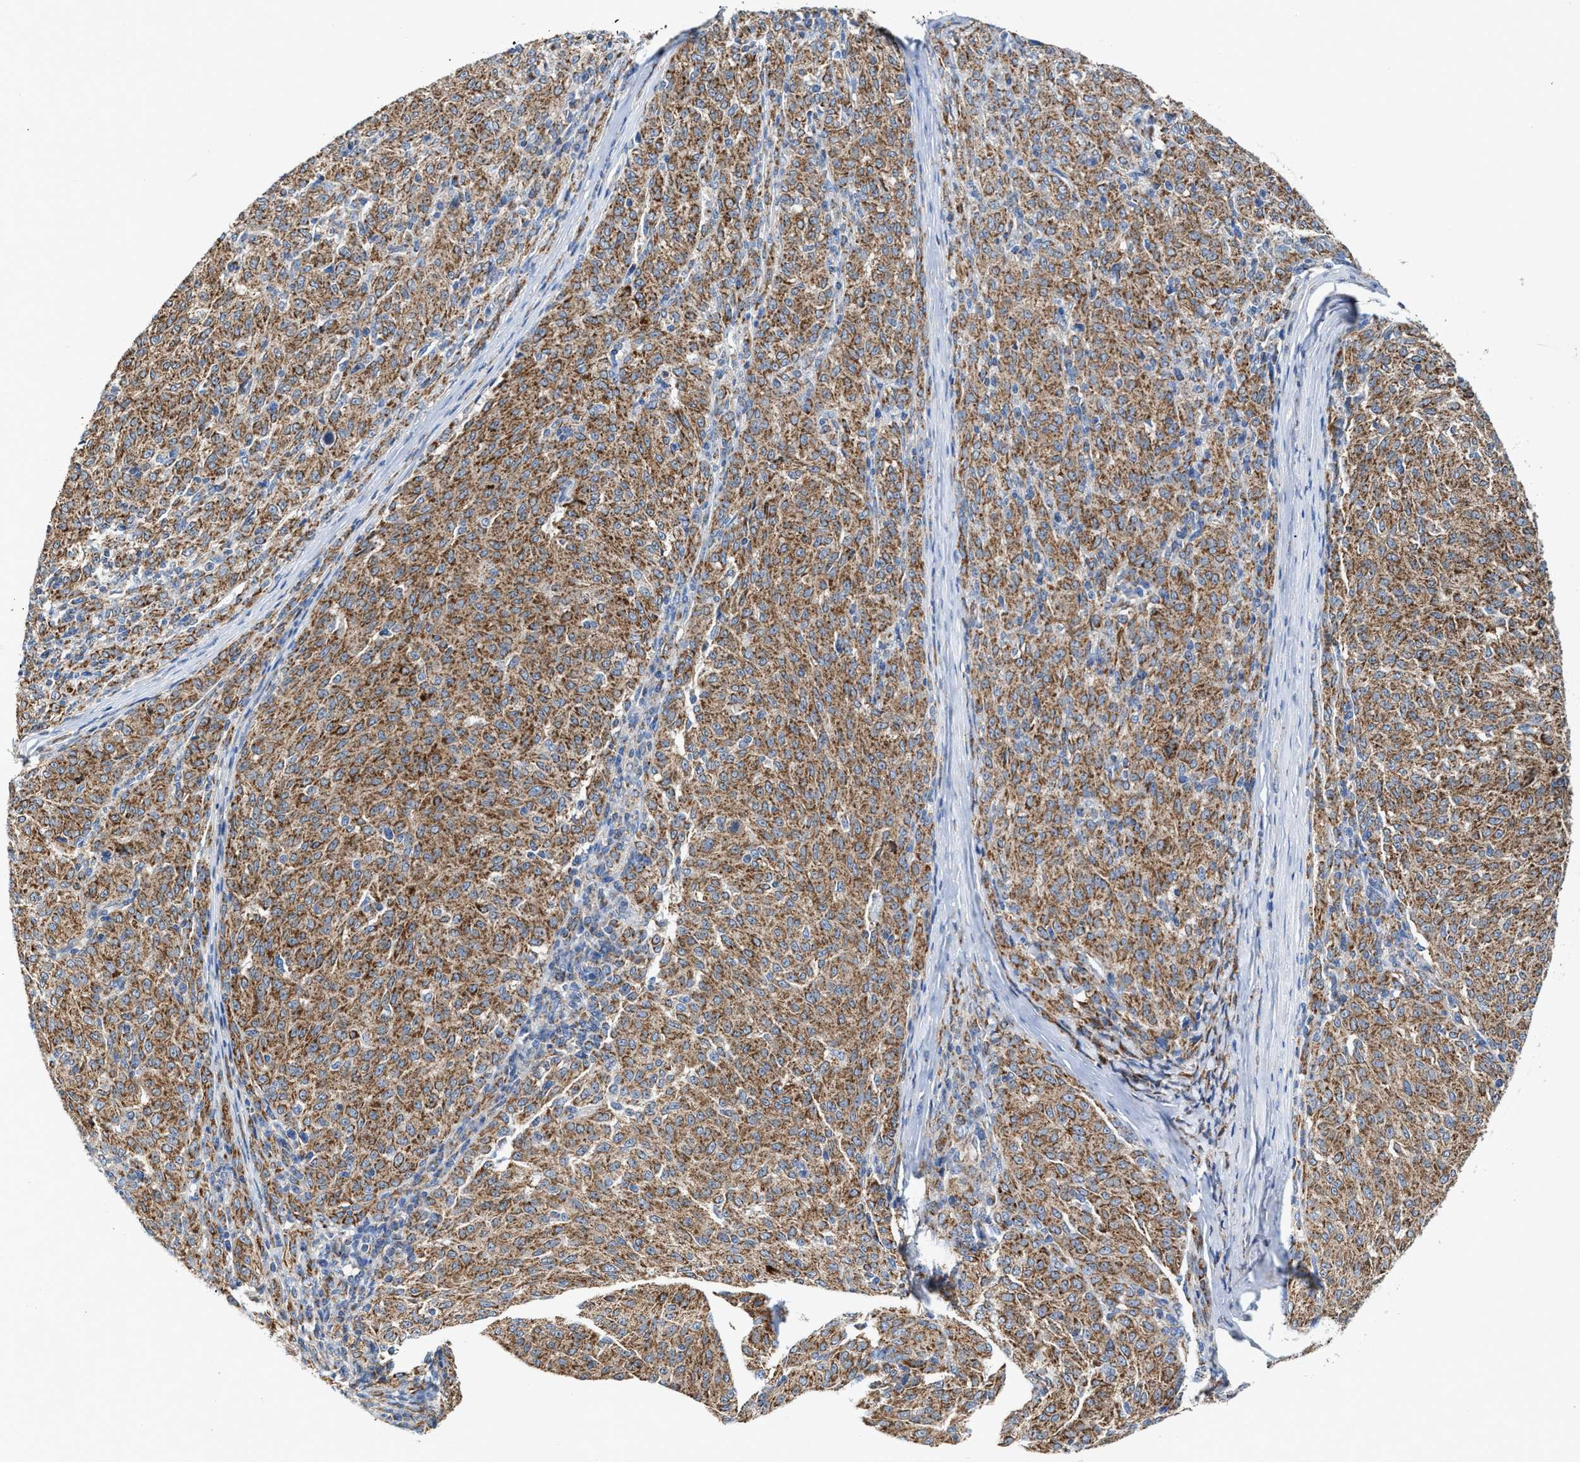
{"staining": {"intensity": "moderate", "quantity": ">75%", "location": "cytoplasmic/membranous"}, "tissue": "melanoma", "cell_type": "Tumor cells", "image_type": "cancer", "snomed": [{"axis": "morphology", "description": "Malignant melanoma, NOS"}, {"axis": "topography", "description": "Skin"}], "caption": "About >75% of tumor cells in malignant melanoma display moderate cytoplasmic/membranous protein staining as visualized by brown immunohistochemical staining.", "gene": "MECR", "patient": {"sex": "female", "age": 72}}